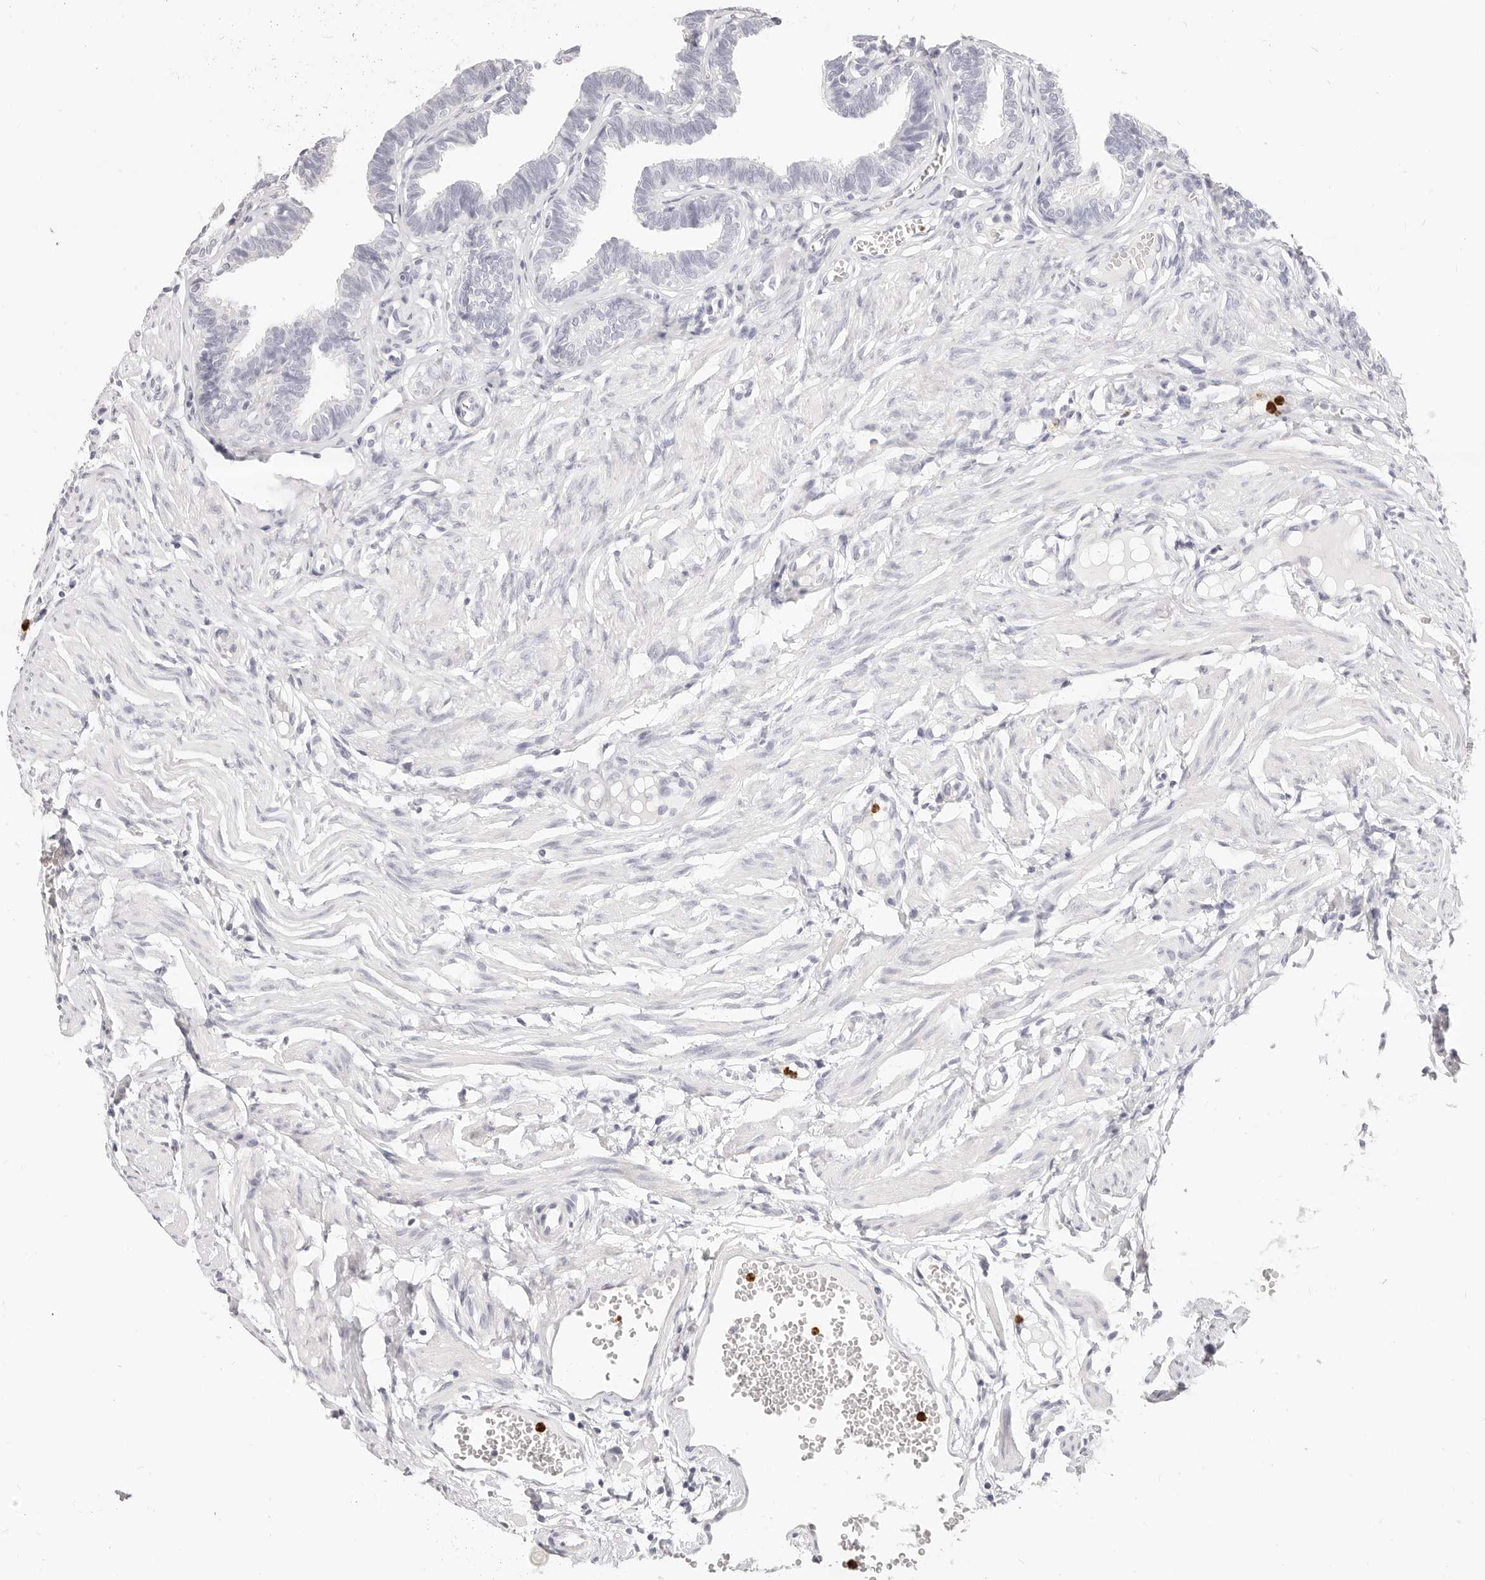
{"staining": {"intensity": "negative", "quantity": "none", "location": "none"}, "tissue": "fallopian tube", "cell_type": "Glandular cells", "image_type": "normal", "snomed": [{"axis": "morphology", "description": "Normal tissue, NOS"}, {"axis": "topography", "description": "Fallopian tube"}, {"axis": "topography", "description": "Ovary"}], "caption": "This is an immunohistochemistry (IHC) histopathology image of benign fallopian tube. There is no staining in glandular cells.", "gene": "CAMP", "patient": {"sex": "female", "age": 23}}